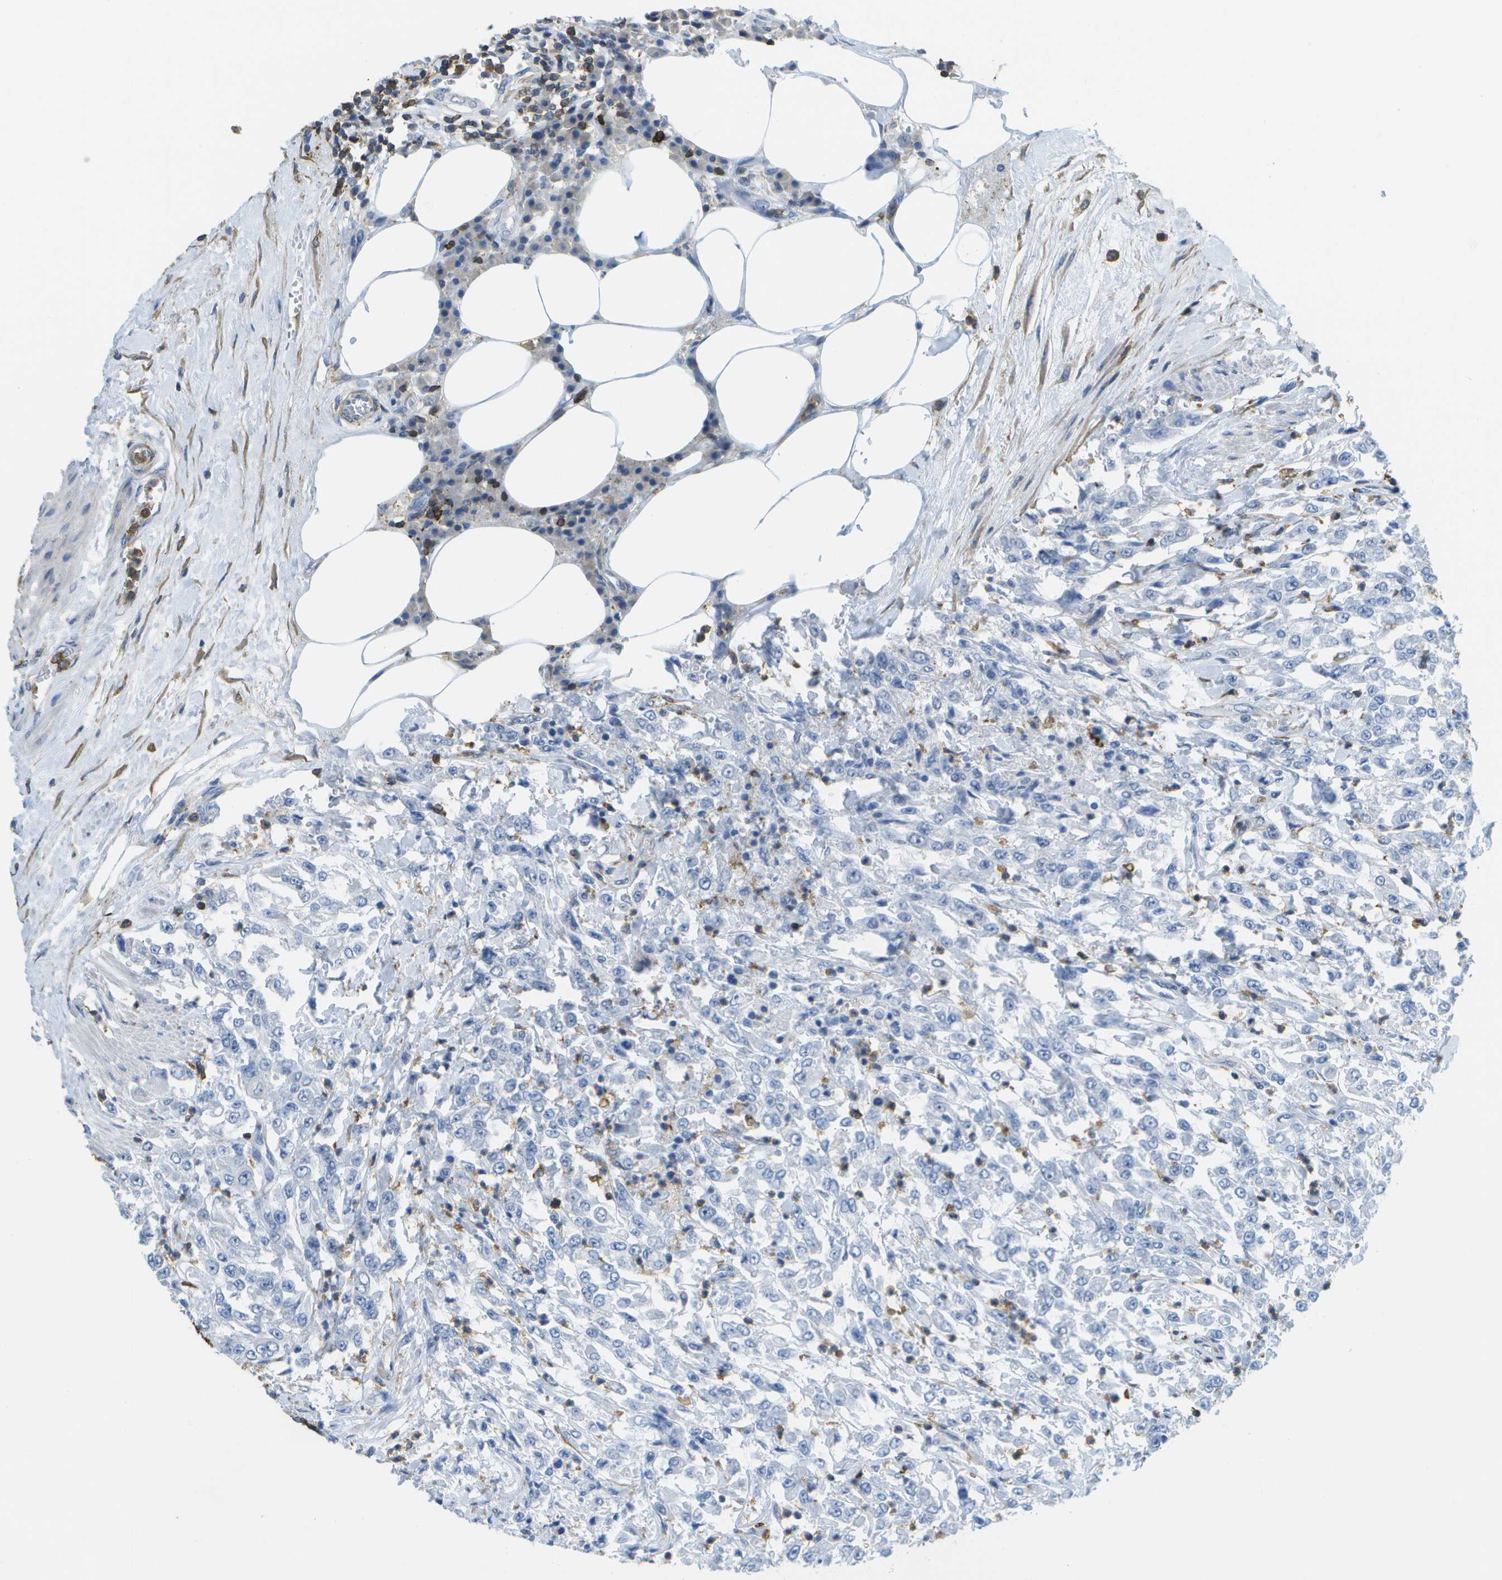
{"staining": {"intensity": "negative", "quantity": "none", "location": "none"}, "tissue": "urothelial cancer", "cell_type": "Tumor cells", "image_type": "cancer", "snomed": [{"axis": "morphology", "description": "Urothelial carcinoma, High grade"}, {"axis": "topography", "description": "Urinary bladder"}], "caption": "The IHC micrograph has no significant expression in tumor cells of urothelial carcinoma (high-grade) tissue.", "gene": "RCSD1", "patient": {"sex": "male", "age": 46}}